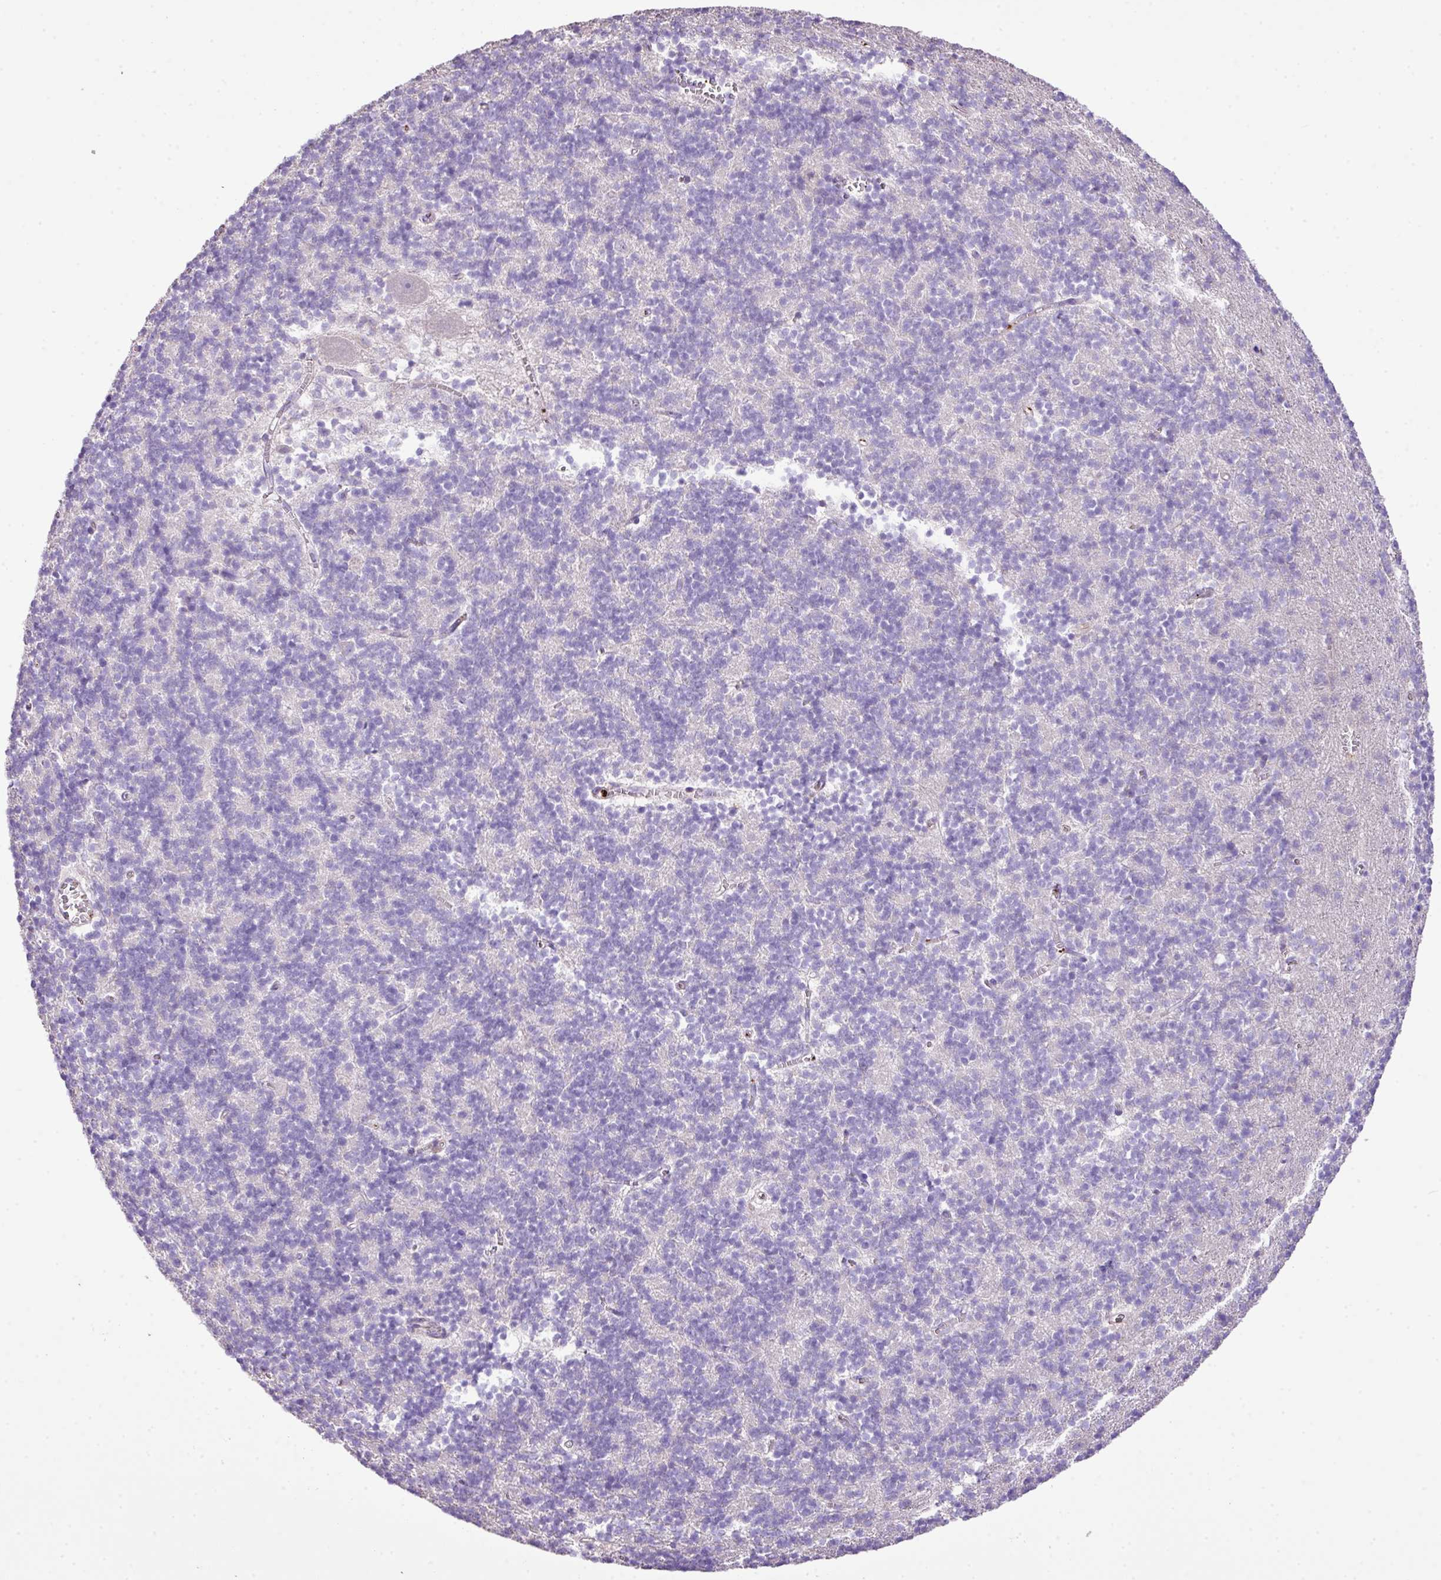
{"staining": {"intensity": "negative", "quantity": "none", "location": "none"}, "tissue": "cerebellum", "cell_type": "Cells in granular layer", "image_type": "normal", "snomed": [{"axis": "morphology", "description": "Normal tissue, NOS"}, {"axis": "topography", "description": "Cerebellum"}], "caption": "This is an immunohistochemistry micrograph of unremarkable cerebellum. There is no expression in cells in granular layer.", "gene": "CTXN2", "patient": {"sex": "male", "age": 54}}